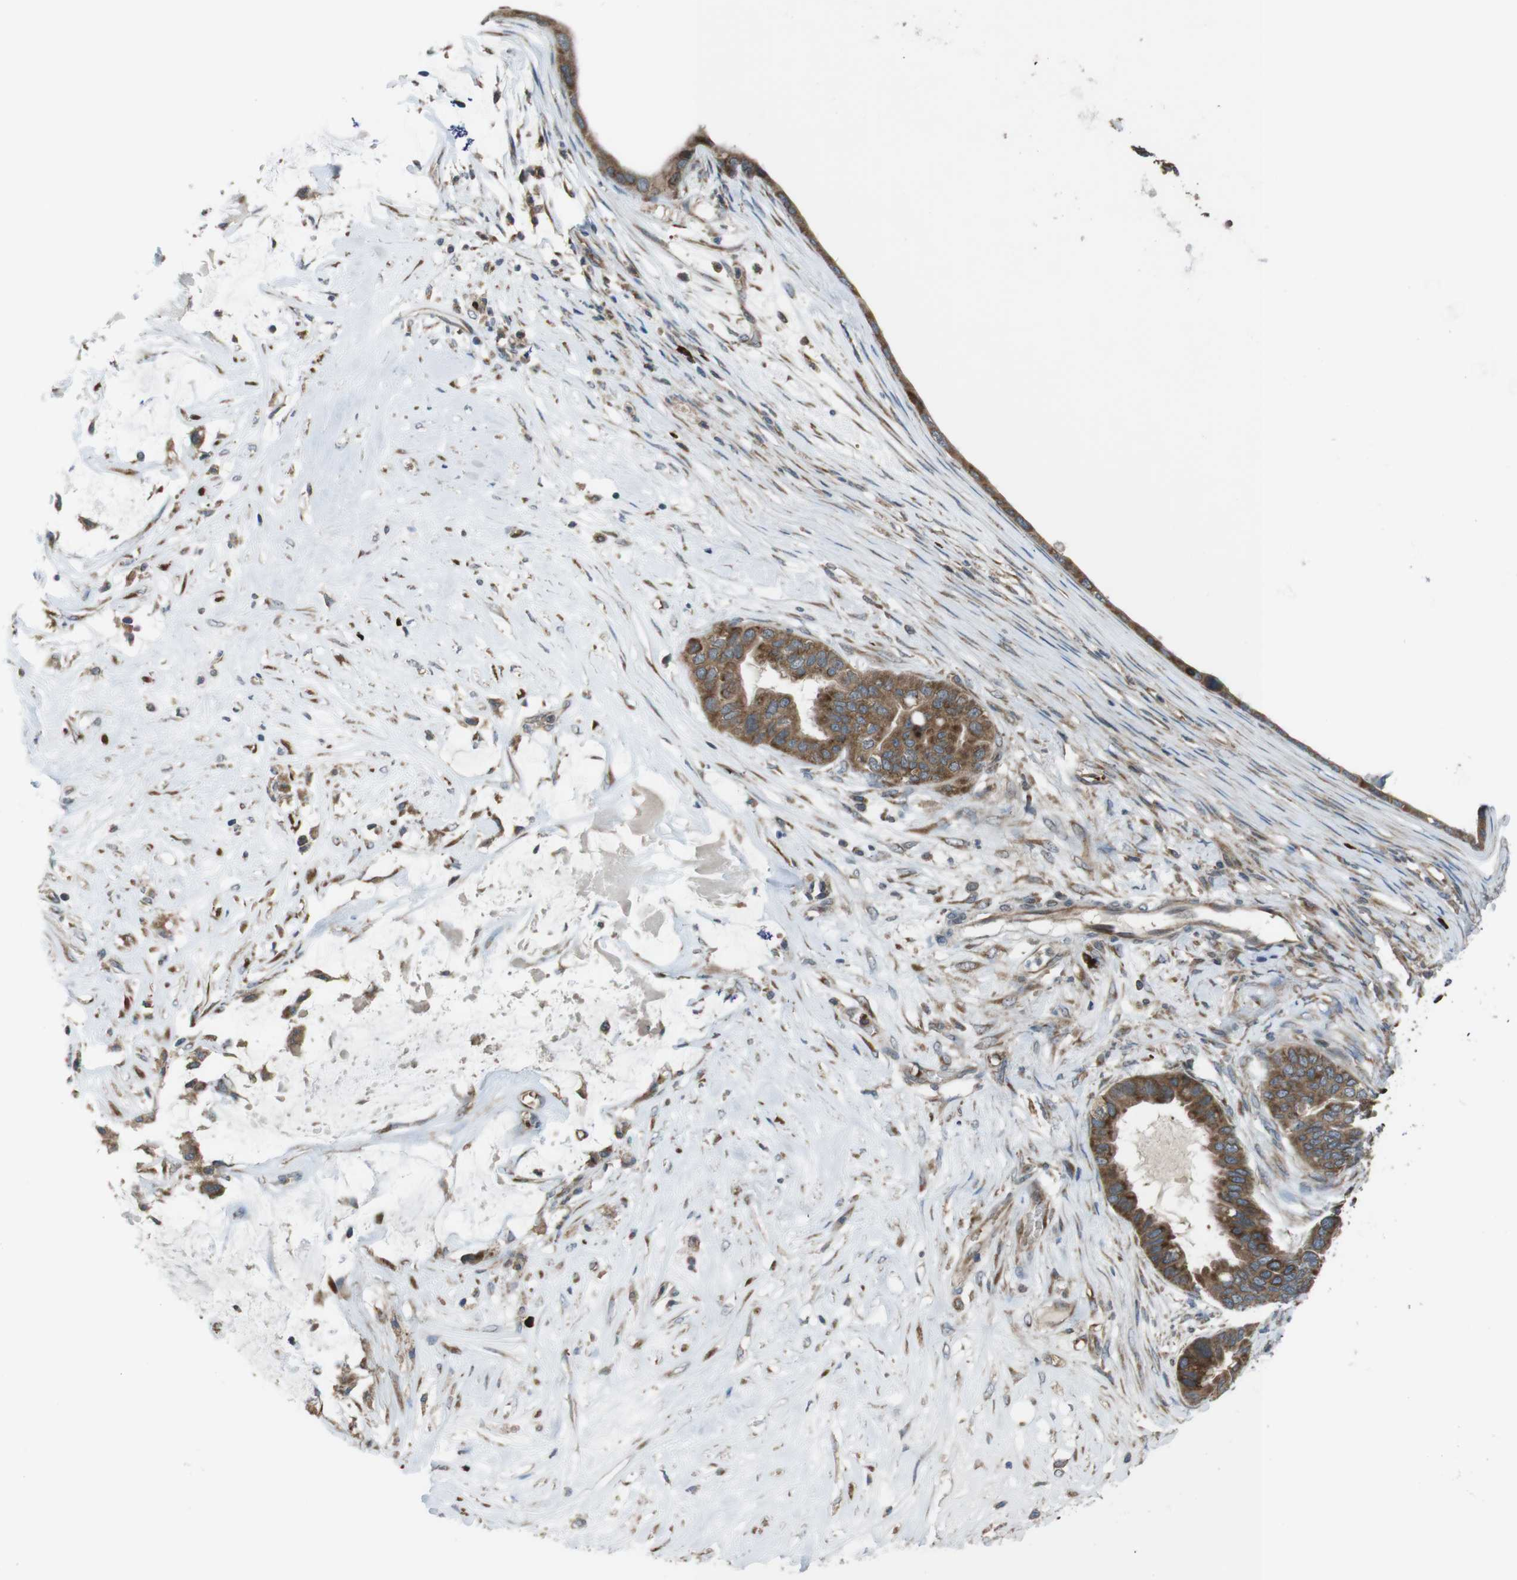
{"staining": {"intensity": "moderate", "quantity": ">75%", "location": "cytoplasmic/membranous"}, "tissue": "ovarian cancer", "cell_type": "Tumor cells", "image_type": "cancer", "snomed": [{"axis": "morphology", "description": "Cystadenocarcinoma, mucinous, NOS"}, {"axis": "topography", "description": "Ovary"}], "caption": "Protein expression analysis of human ovarian cancer reveals moderate cytoplasmic/membranous staining in about >75% of tumor cells.", "gene": "SSR3", "patient": {"sex": "female", "age": 80}}